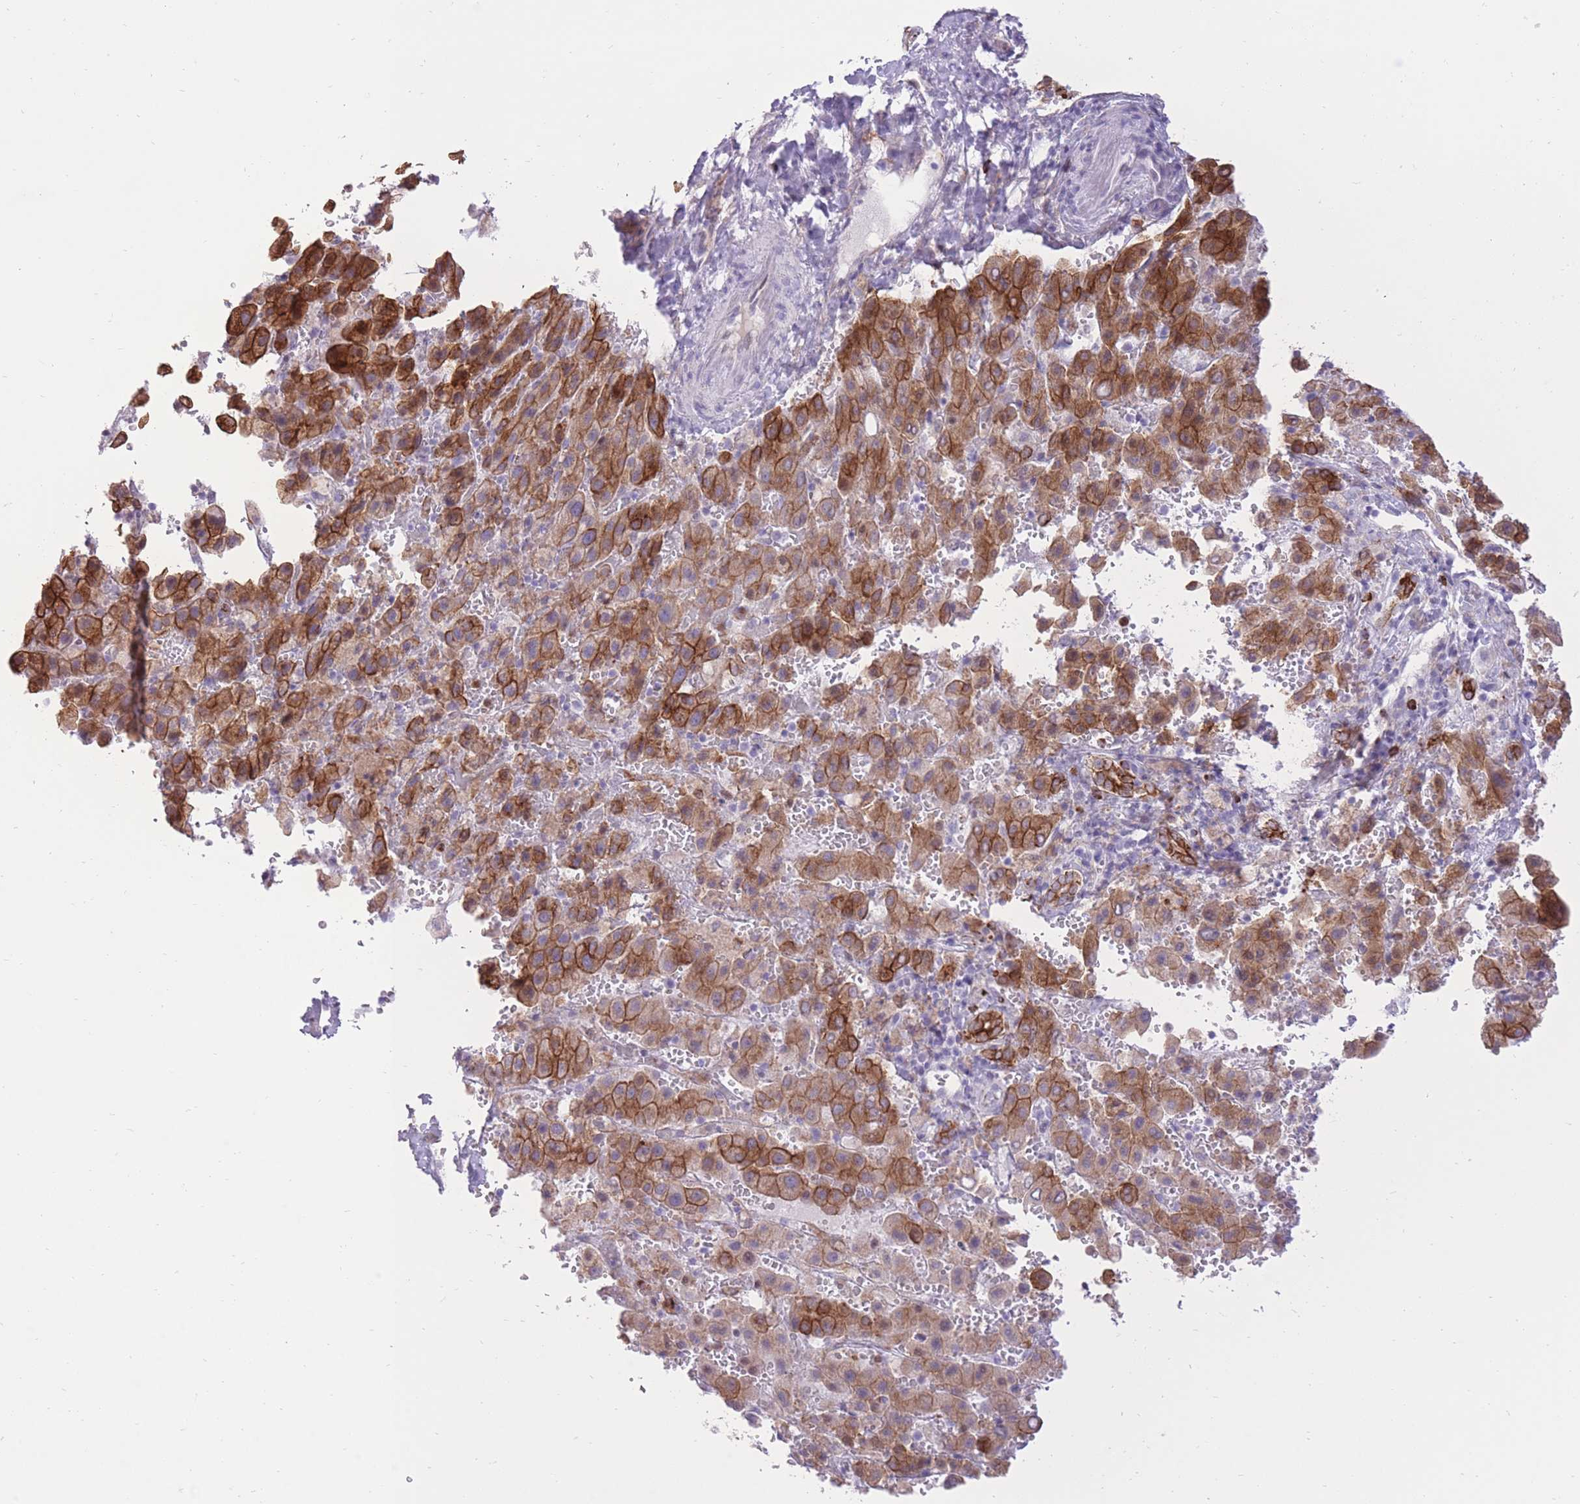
{"staining": {"intensity": "moderate", "quantity": ">75%", "location": "cytoplasmic/membranous"}, "tissue": "liver cancer", "cell_type": "Tumor cells", "image_type": "cancer", "snomed": [{"axis": "morphology", "description": "Carcinoma, Hepatocellular, NOS"}, {"axis": "topography", "description": "Liver"}], "caption": "There is medium levels of moderate cytoplasmic/membranous expression in tumor cells of hepatocellular carcinoma (liver), as demonstrated by immunohistochemical staining (brown color).", "gene": "MEIS3", "patient": {"sex": "female", "age": 58}}